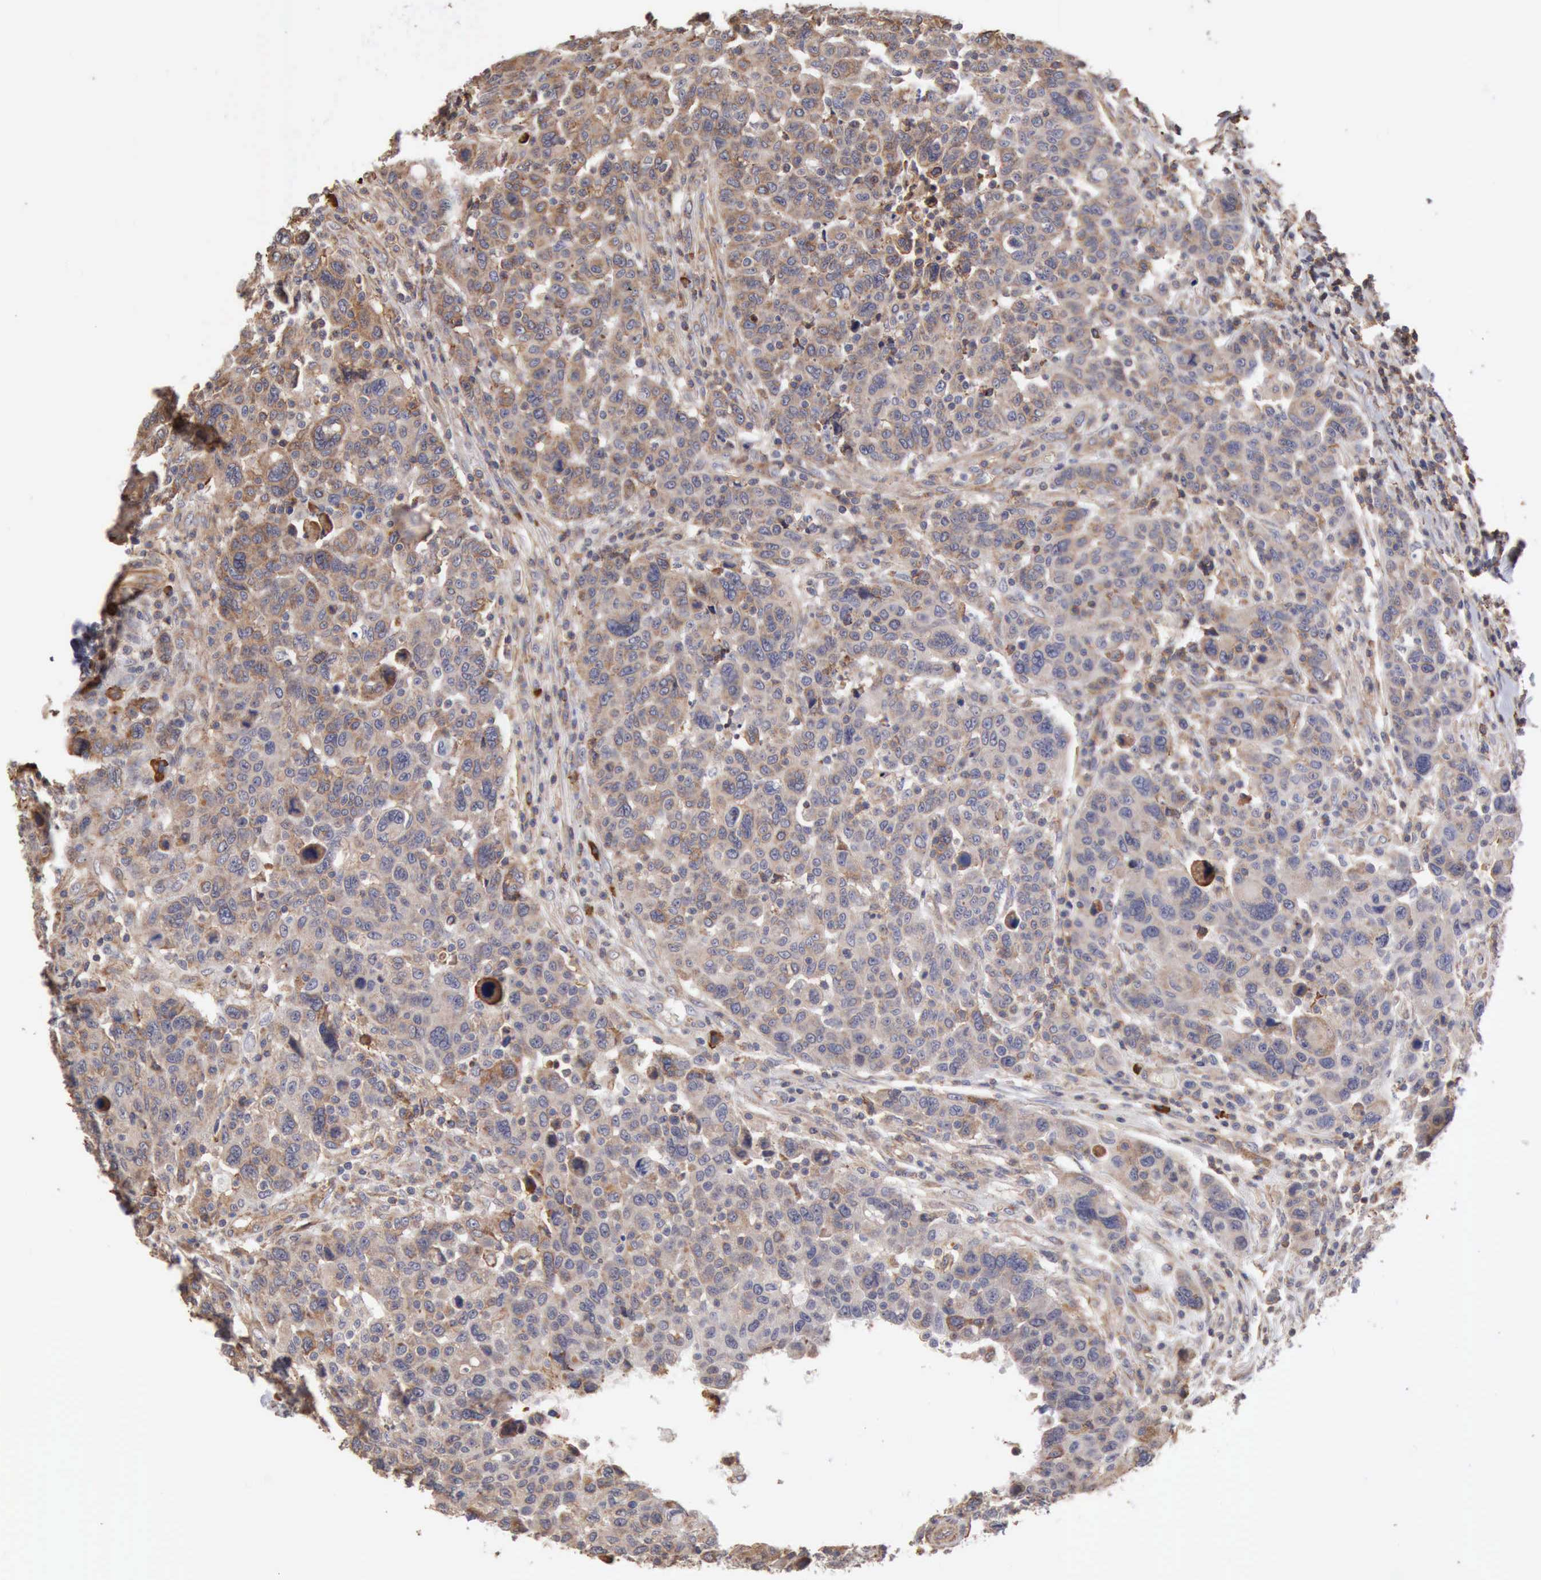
{"staining": {"intensity": "weak", "quantity": "25%-75%", "location": "cytoplasmic/membranous"}, "tissue": "breast cancer", "cell_type": "Tumor cells", "image_type": "cancer", "snomed": [{"axis": "morphology", "description": "Duct carcinoma"}, {"axis": "topography", "description": "Breast"}], "caption": "There is low levels of weak cytoplasmic/membranous expression in tumor cells of breast cancer (intraductal carcinoma), as demonstrated by immunohistochemical staining (brown color).", "gene": "GPR101", "patient": {"sex": "female", "age": 37}}